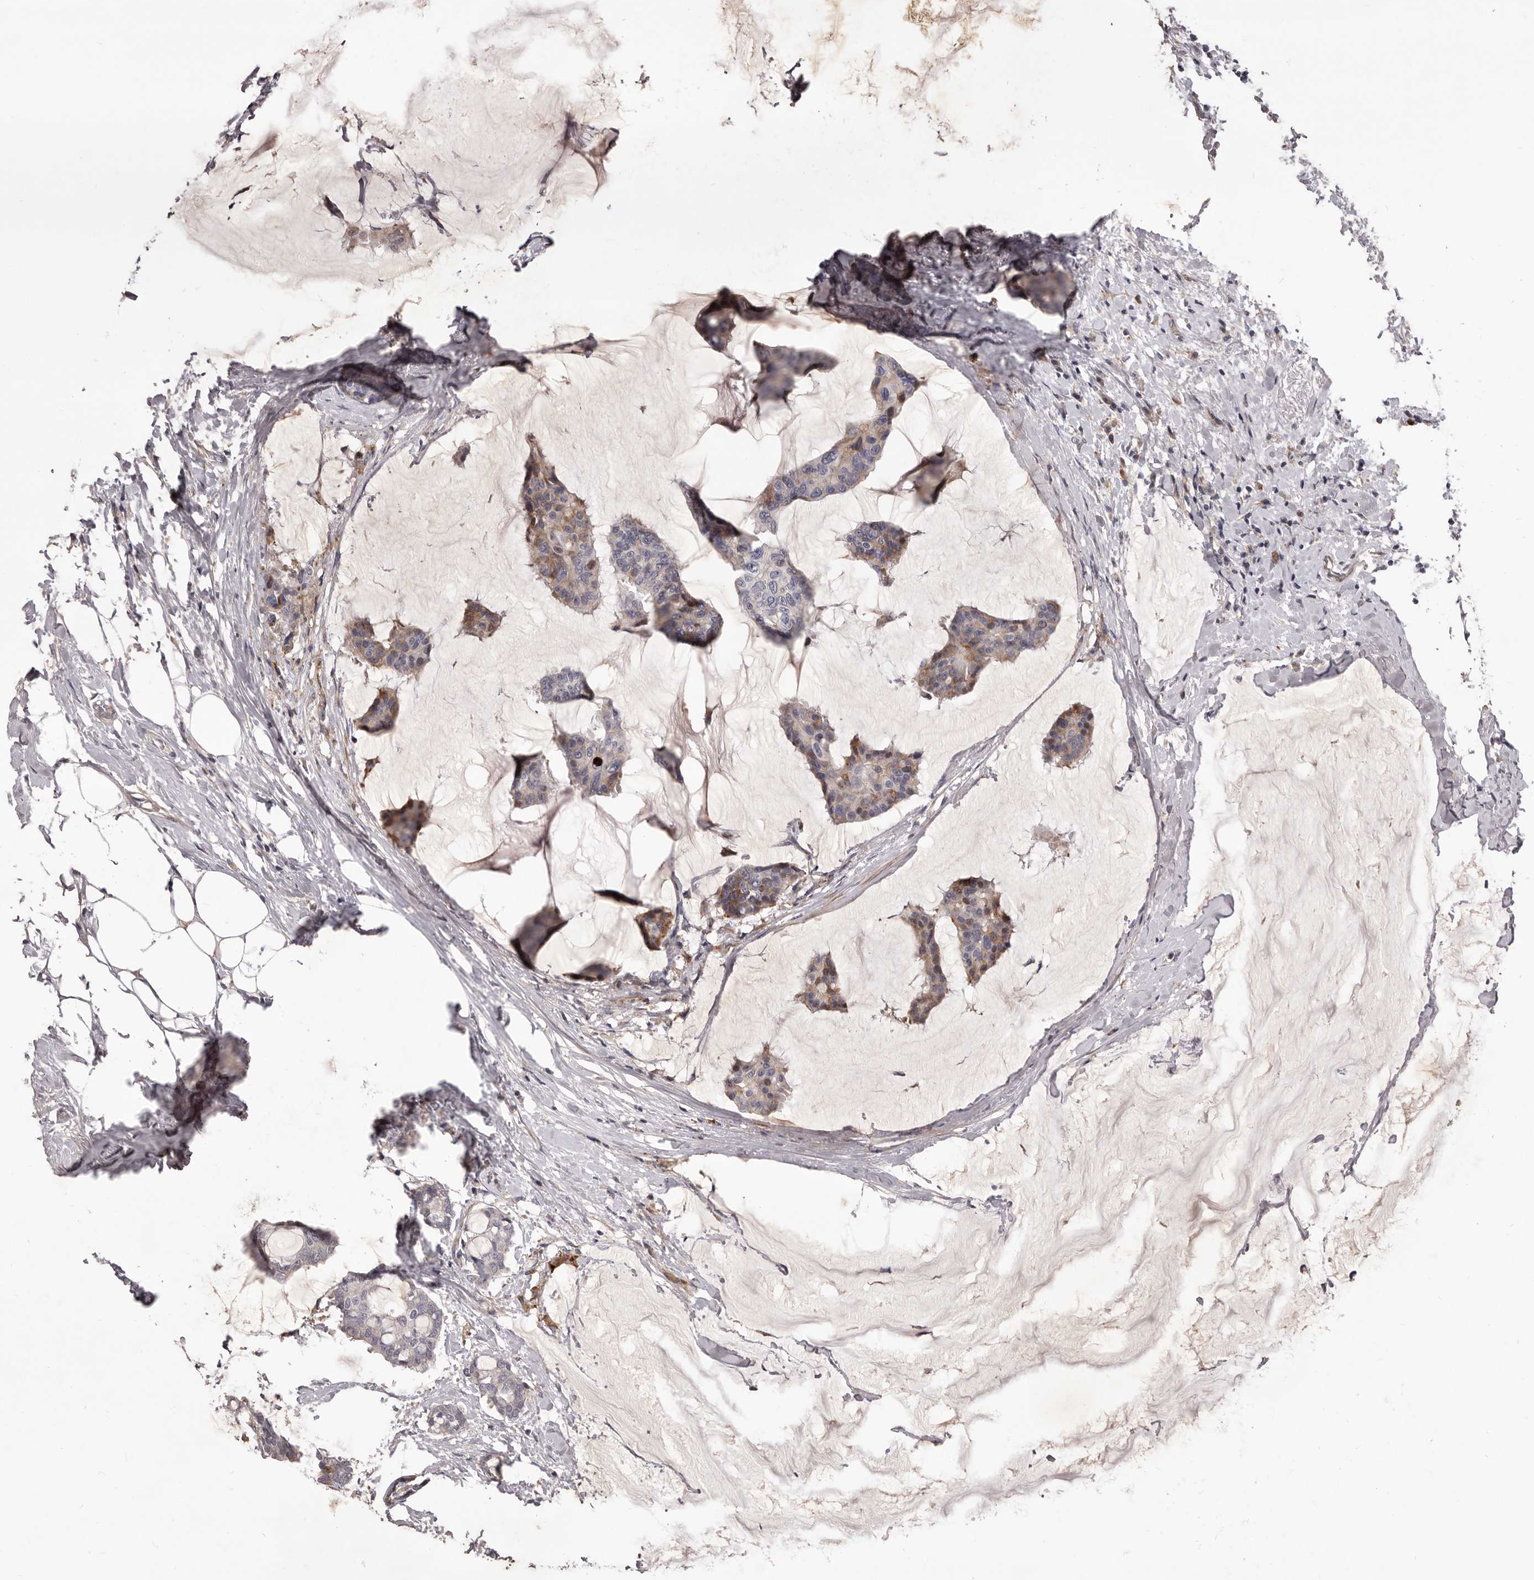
{"staining": {"intensity": "moderate", "quantity": "25%-75%", "location": "cytoplasmic/membranous"}, "tissue": "breast cancer", "cell_type": "Tumor cells", "image_type": "cancer", "snomed": [{"axis": "morphology", "description": "Duct carcinoma"}, {"axis": "topography", "description": "Breast"}], "caption": "A micrograph of human breast cancer (invasive ductal carcinoma) stained for a protein displays moderate cytoplasmic/membranous brown staining in tumor cells. (DAB IHC with brightfield microscopy, high magnification).", "gene": "ALPK1", "patient": {"sex": "female", "age": 93}}